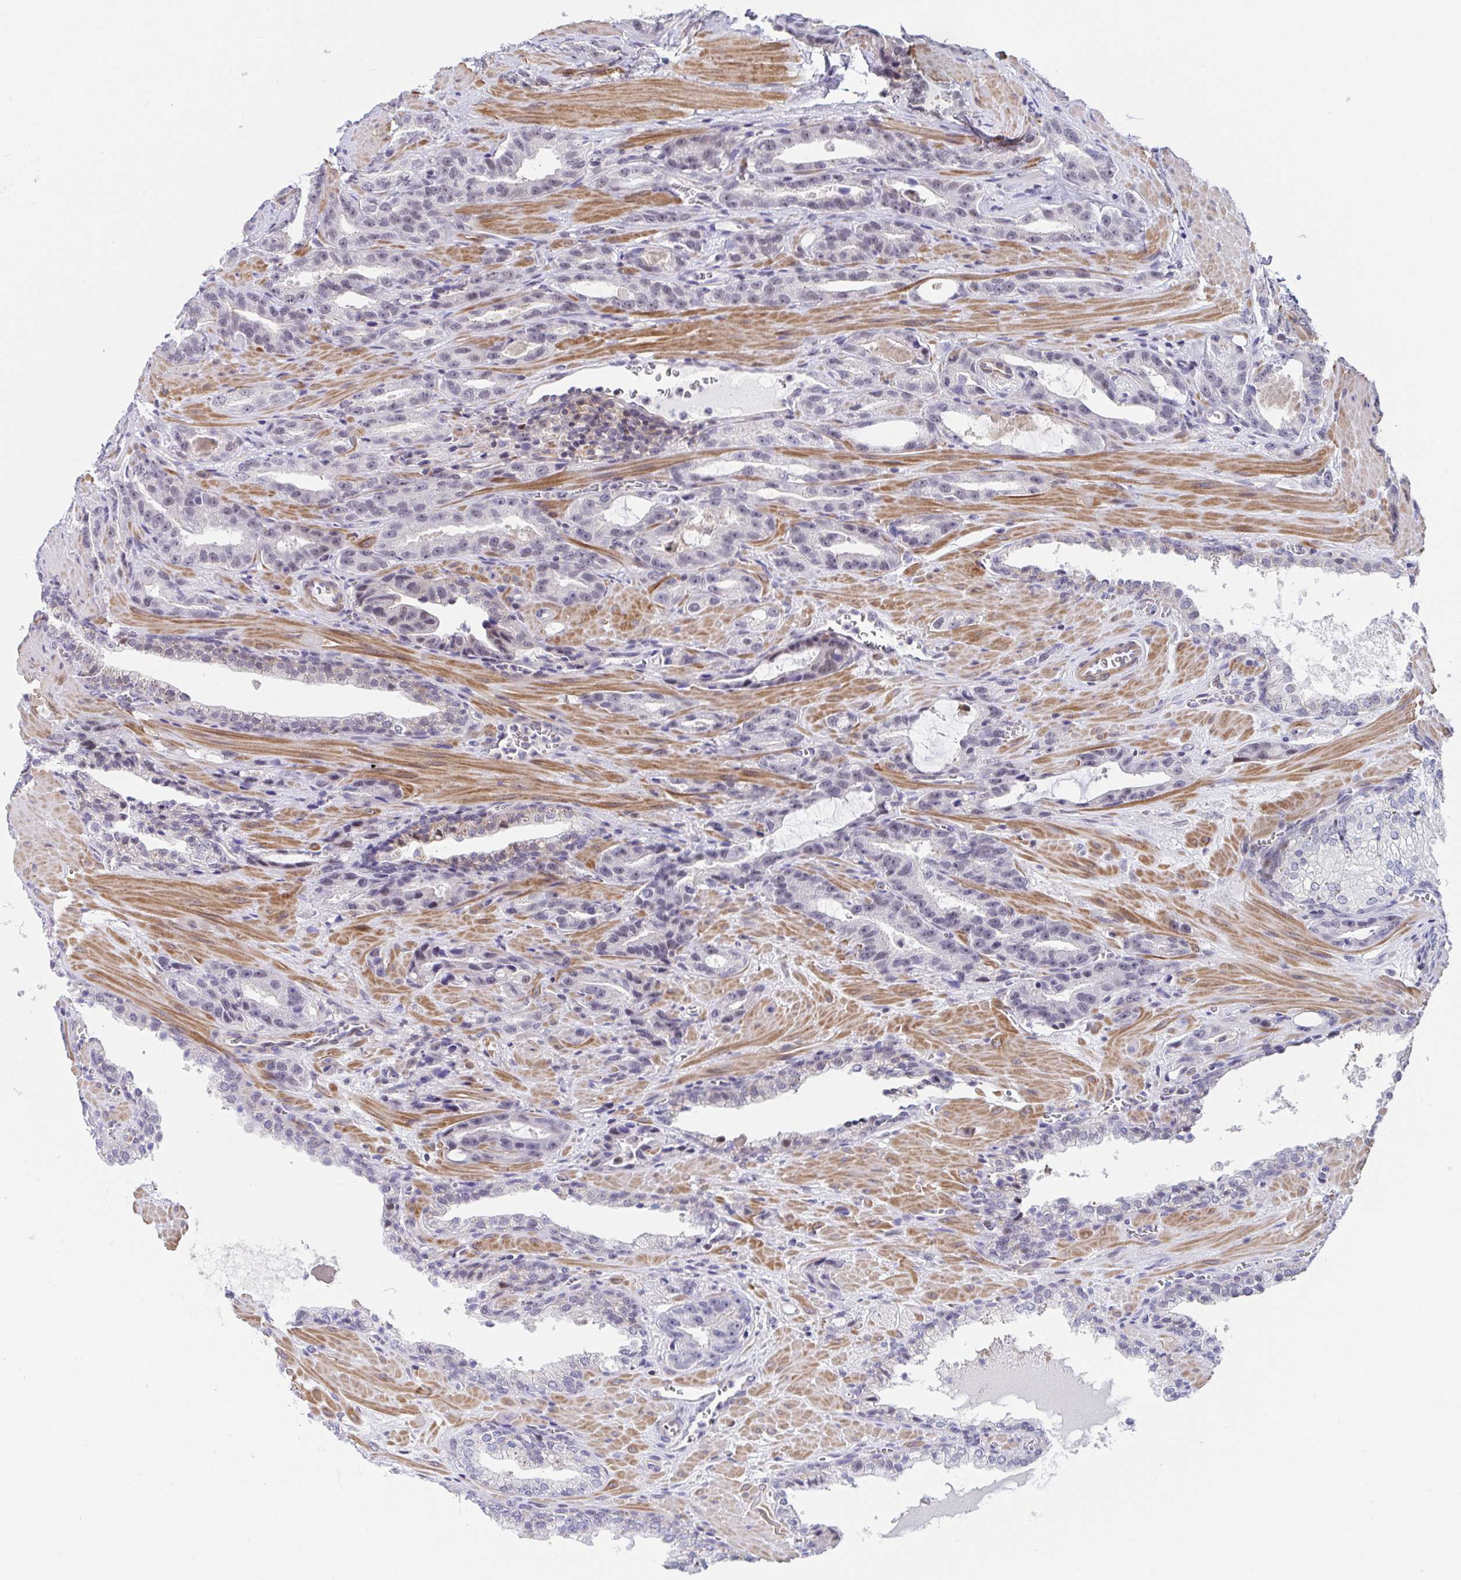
{"staining": {"intensity": "negative", "quantity": "none", "location": "none"}, "tissue": "prostate cancer", "cell_type": "Tumor cells", "image_type": "cancer", "snomed": [{"axis": "morphology", "description": "Adenocarcinoma, High grade"}, {"axis": "topography", "description": "Prostate"}], "caption": "This is a image of IHC staining of prostate cancer, which shows no expression in tumor cells. (DAB (3,3'-diaminobenzidine) immunohistochemistry (IHC), high magnification).", "gene": "WDR72", "patient": {"sex": "male", "age": 65}}